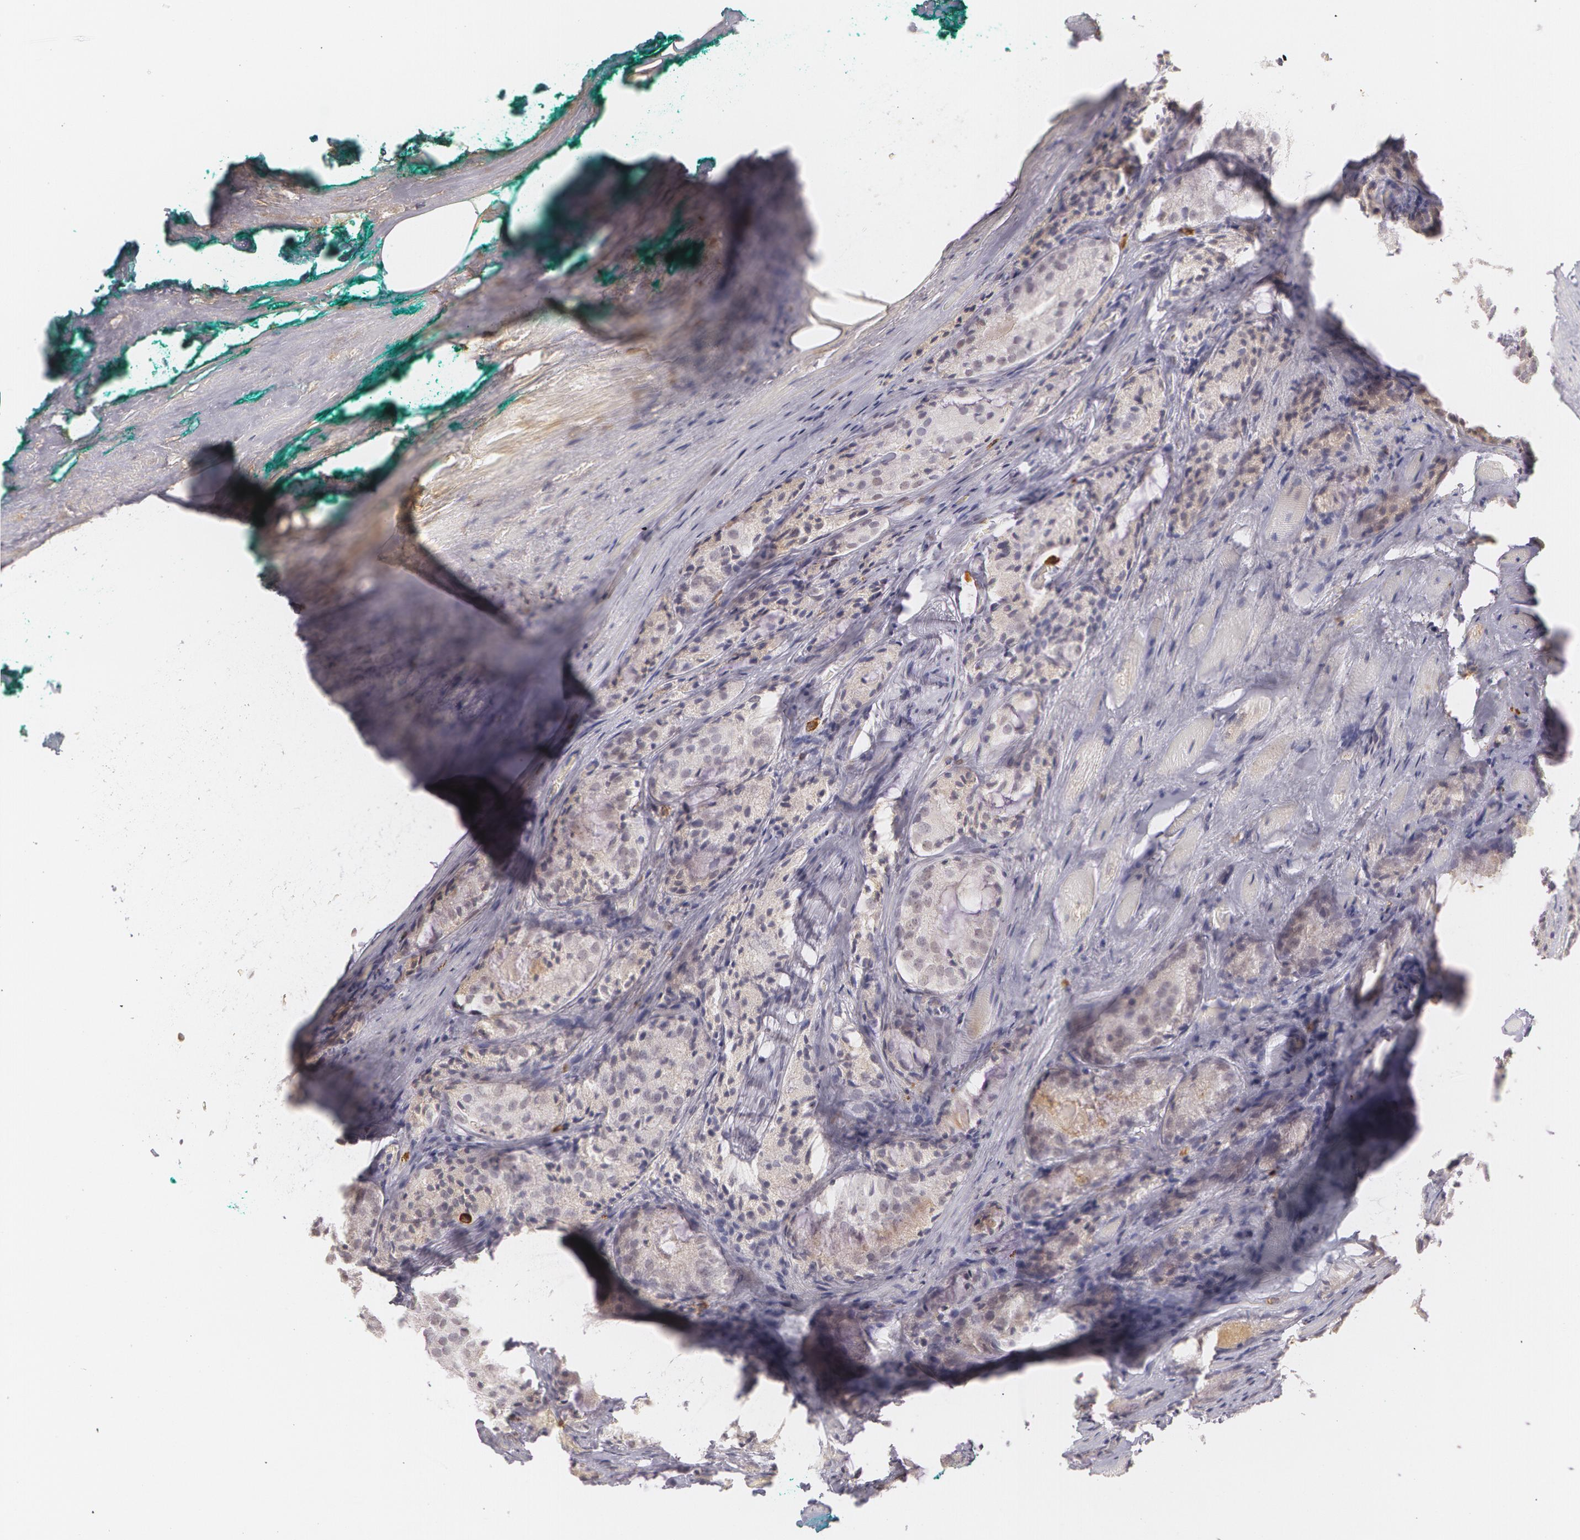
{"staining": {"intensity": "negative", "quantity": "none", "location": "none"}, "tissue": "prostate cancer", "cell_type": "Tumor cells", "image_type": "cancer", "snomed": [{"axis": "morphology", "description": "Adenocarcinoma, Medium grade"}, {"axis": "topography", "description": "Prostate"}], "caption": "Tumor cells are negative for brown protein staining in medium-grade adenocarcinoma (prostate).", "gene": "LBP", "patient": {"sex": "male", "age": 60}}